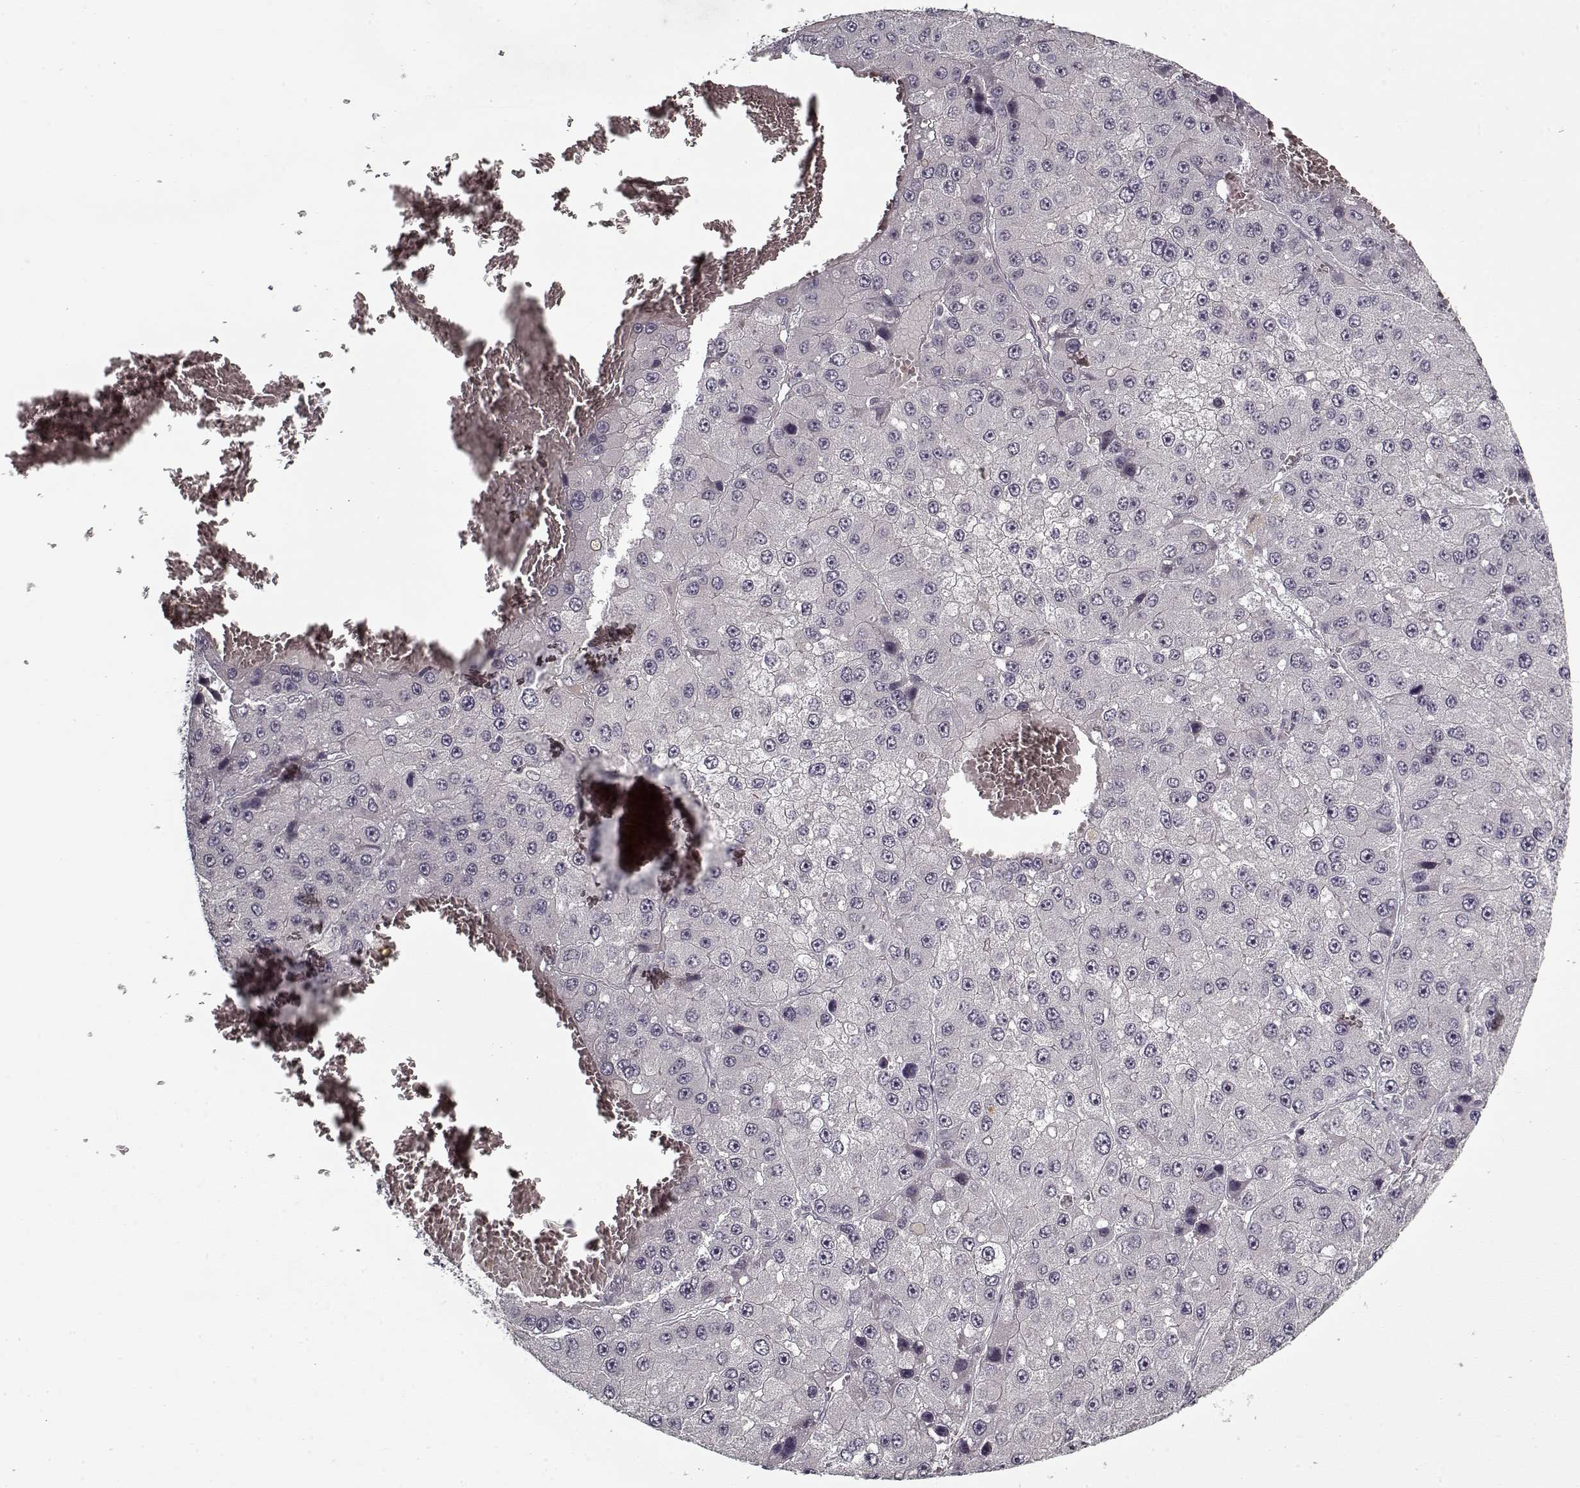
{"staining": {"intensity": "negative", "quantity": "none", "location": "none"}, "tissue": "liver cancer", "cell_type": "Tumor cells", "image_type": "cancer", "snomed": [{"axis": "morphology", "description": "Carcinoma, Hepatocellular, NOS"}, {"axis": "topography", "description": "Liver"}], "caption": "Human liver cancer (hepatocellular carcinoma) stained for a protein using immunohistochemistry (IHC) reveals no expression in tumor cells.", "gene": "LAMA2", "patient": {"sex": "female", "age": 73}}